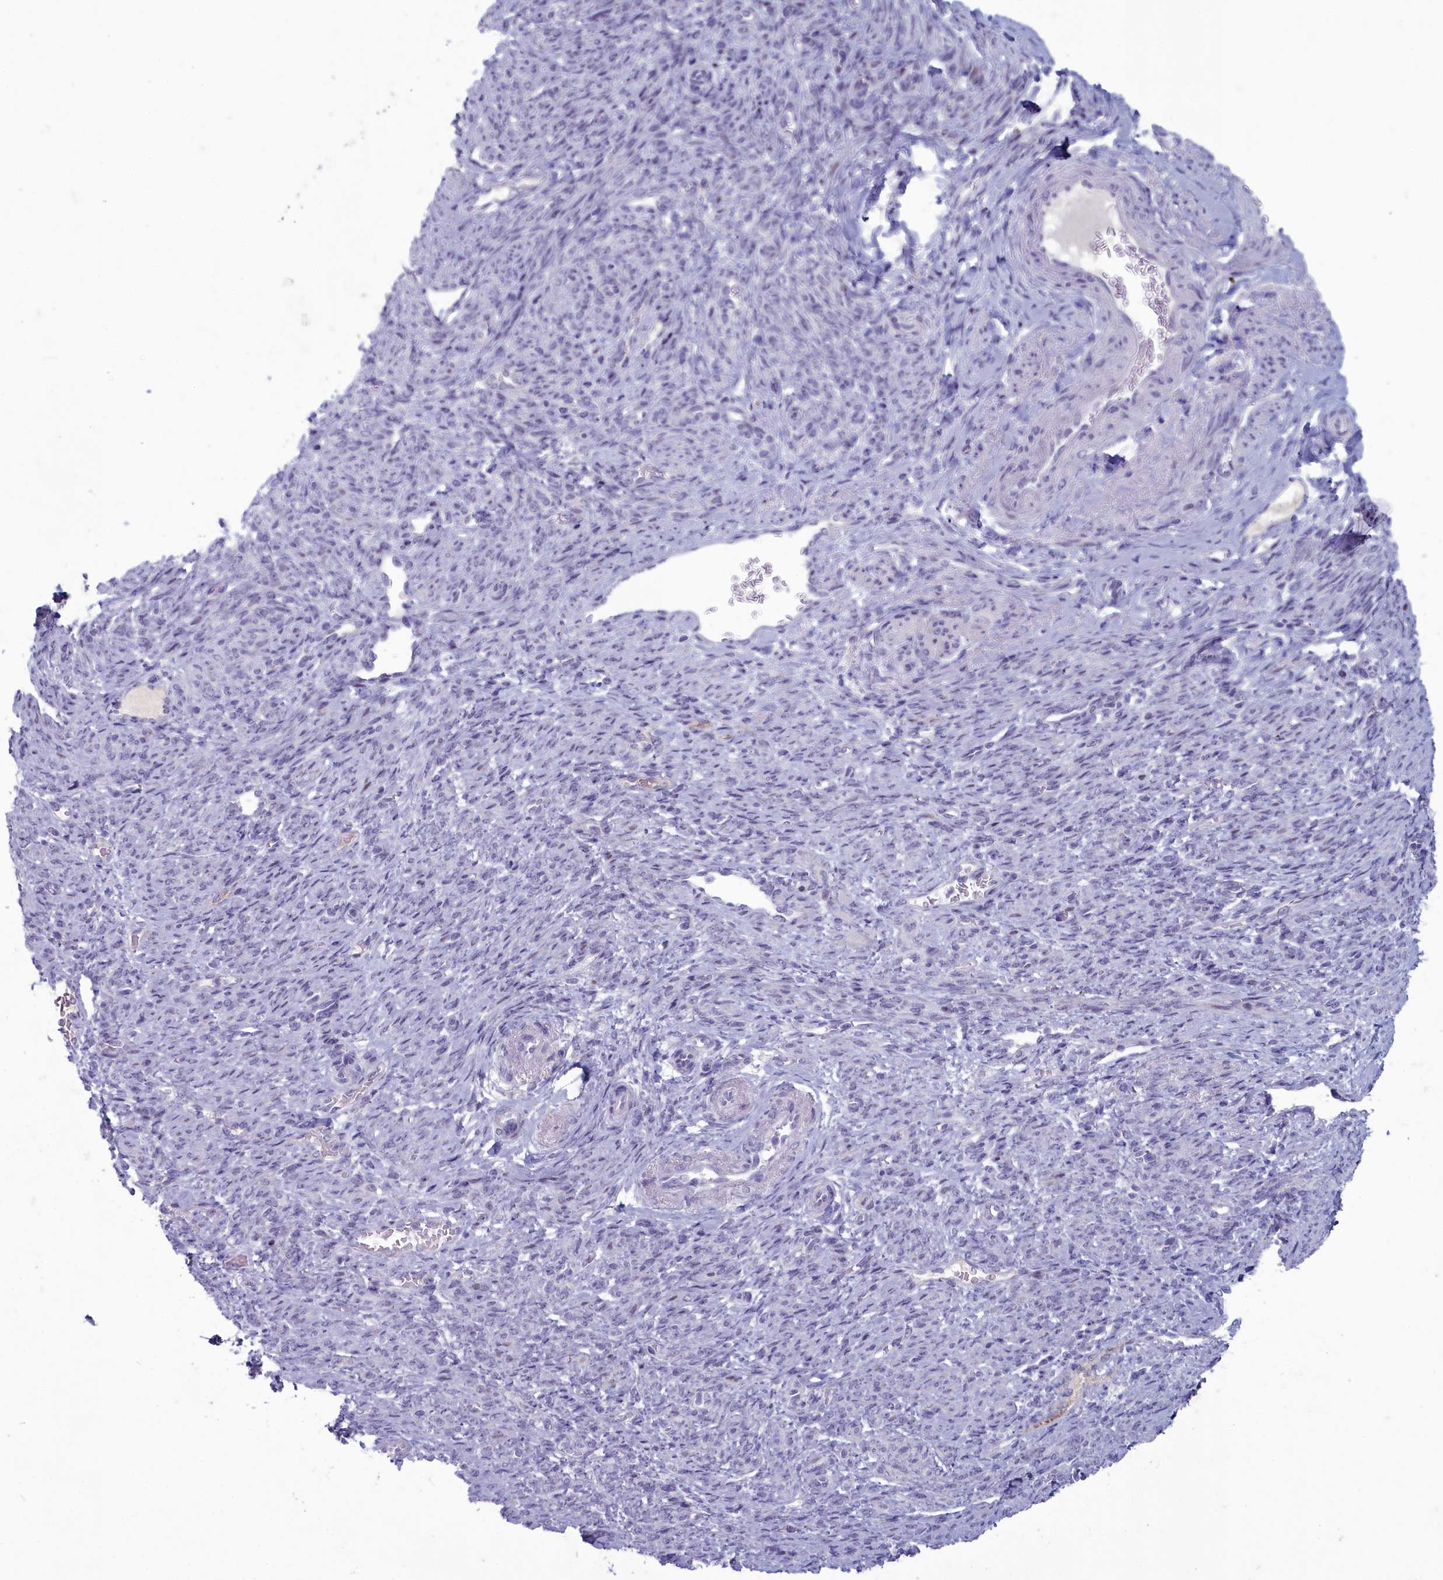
{"staining": {"intensity": "negative", "quantity": "none", "location": "none"}, "tissue": "endometrial cancer", "cell_type": "Tumor cells", "image_type": "cancer", "snomed": [{"axis": "morphology", "description": "Adenocarcinoma, NOS"}, {"axis": "topography", "description": "Endometrium"}], "caption": "A high-resolution histopathology image shows immunohistochemistry (IHC) staining of endometrial cancer, which exhibits no significant positivity in tumor cells.", "gene": "INSYN2A", "patient": {"sex": "female", "age": 70}}